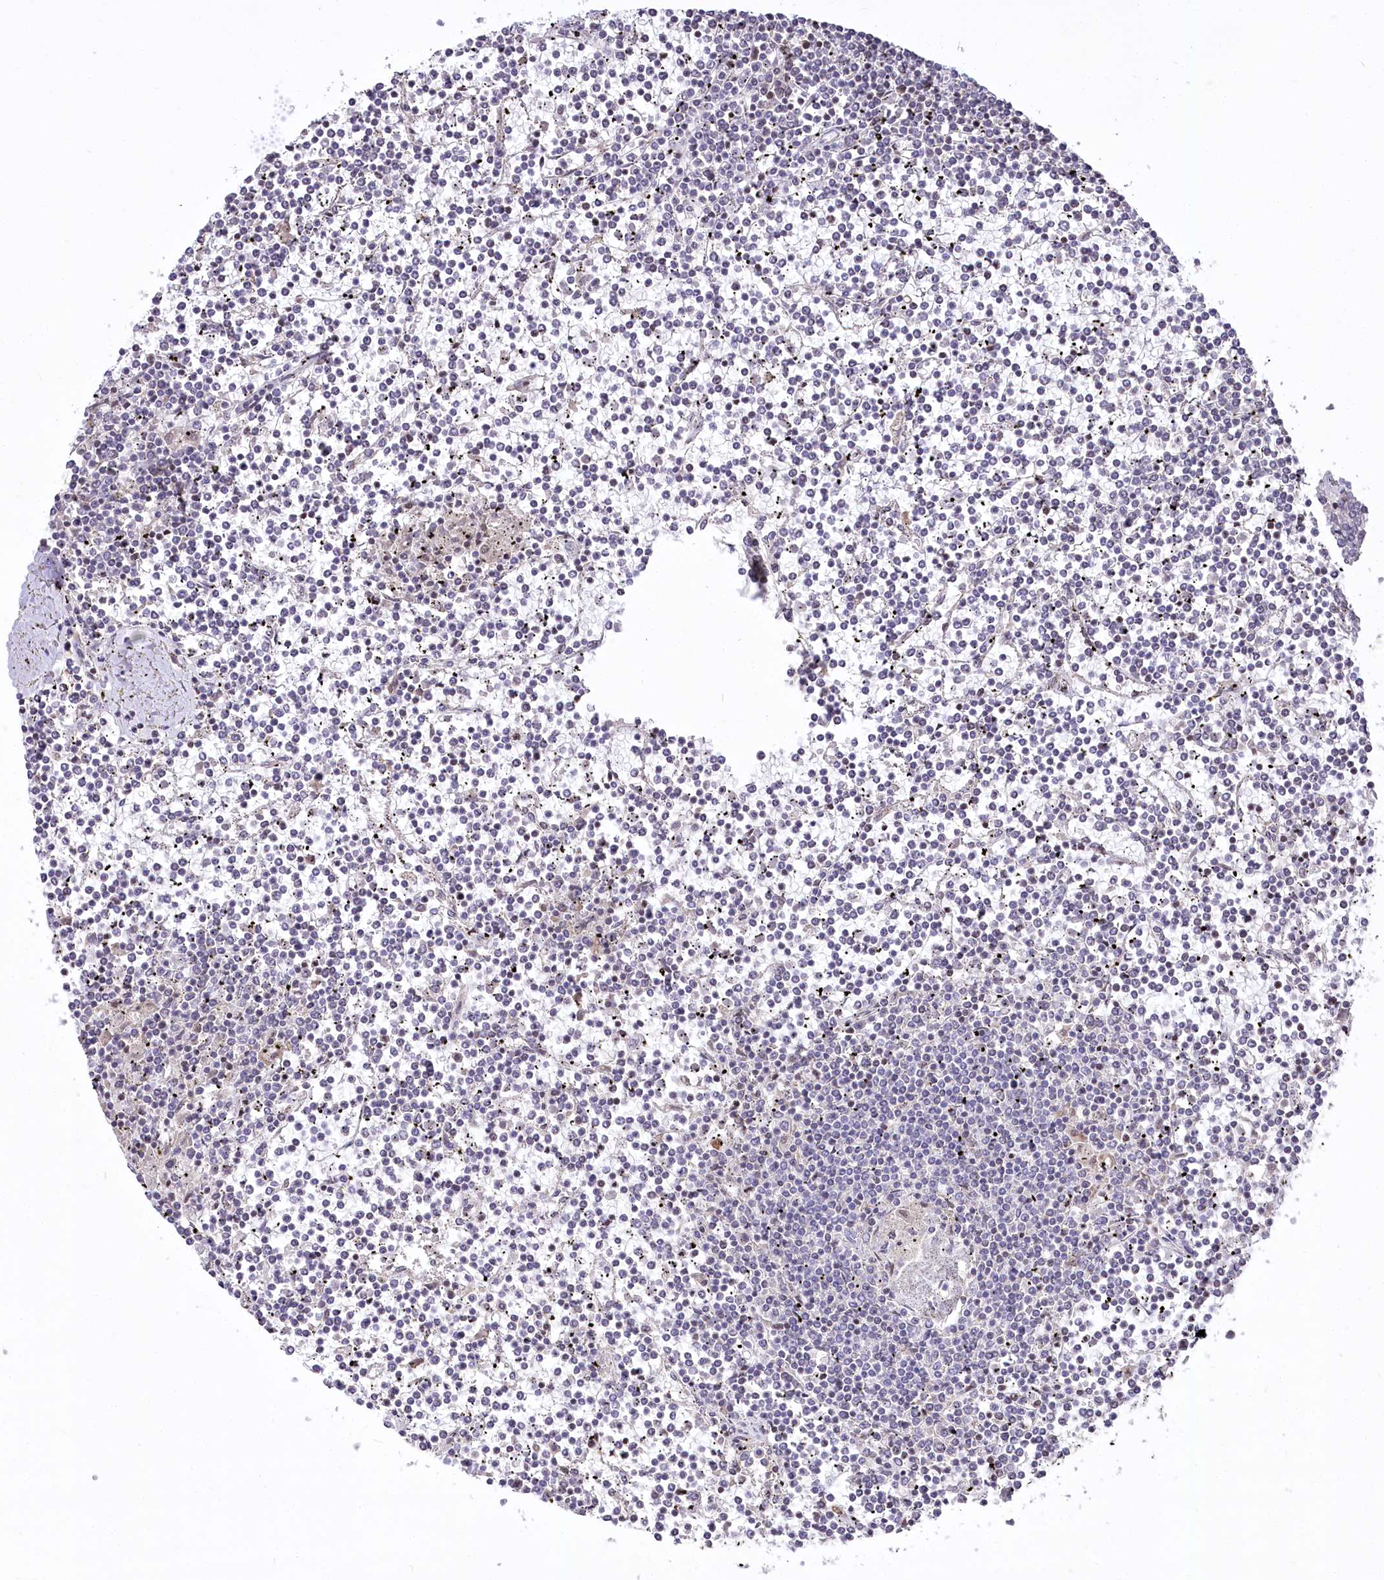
{"staining": {"intensity": "negative", "quantity": "none", "location": "none"}, "tissue": "lymphoma", "cell_type": "Tumor cells", "image_type": "cancer", "snomed": [{"axis": "morphology", "description": "Malignant lymphoma, non-Hodgkin's type, Low grade"}, {"axis": "topography", "description": "Spleen"}], "caption": "This is an immunohistochemistry (IHC) photomicrograph of lymphoma. There is no positivity in tumor cells.", "gene": "STT3B", "patient": {"sex": "female", "age": 19}}